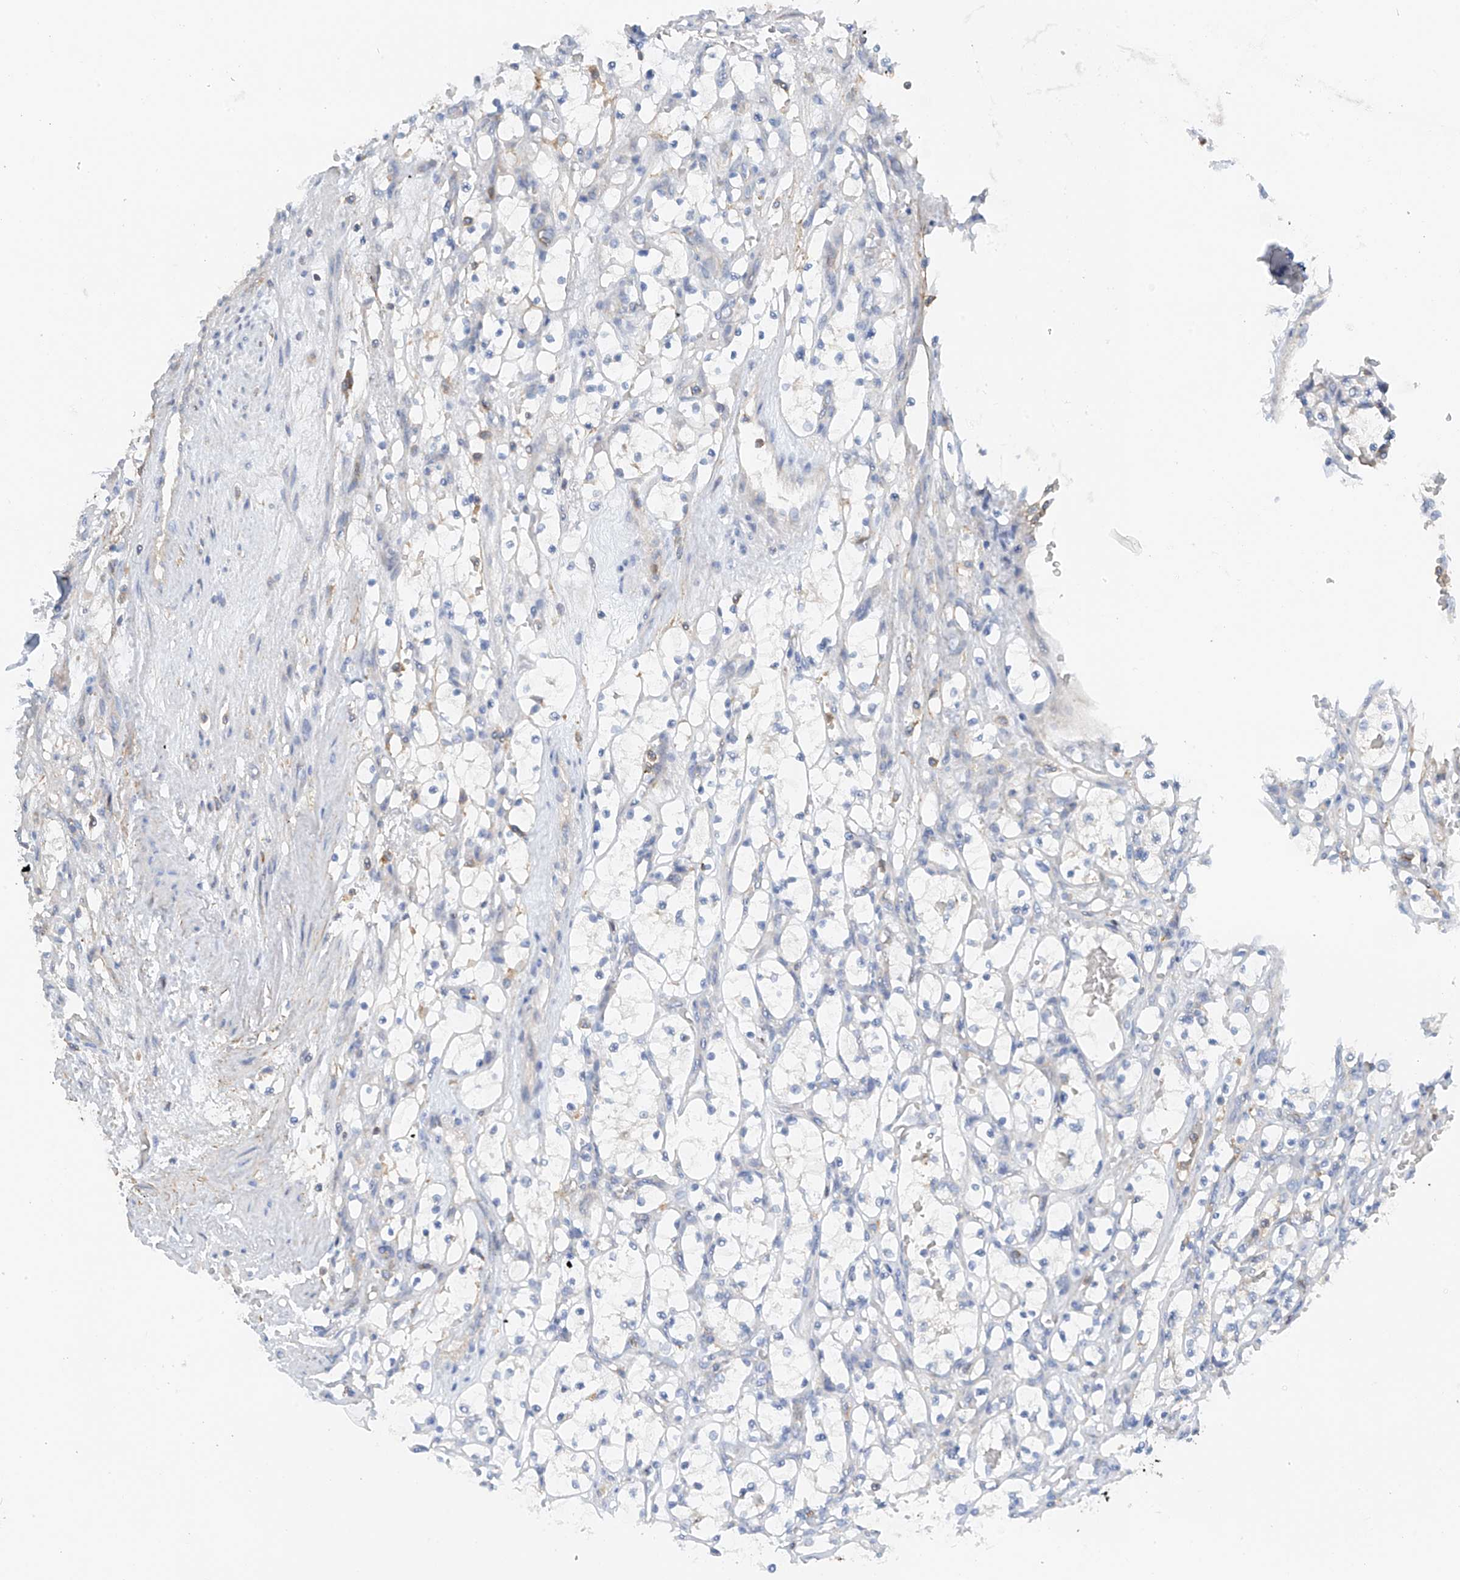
{"staining": {"intensity": "negative", "quantity": "none", "location": "none"}, "tissue": "renal cancer", "cell_type": "Tumor cells", "image_type": "cancer", "snomed": [{"axis": "morphology", "description": "Adenocarcinoma, NOS"}, {"axis": "topography", "description": "Kidney"}], "caption": "A histopathology image of human adenocarcinoma (renal) is negative for staining in tumor cells.", "gene": "NALCN", "patient": {"sex": "female", "age": 69}}